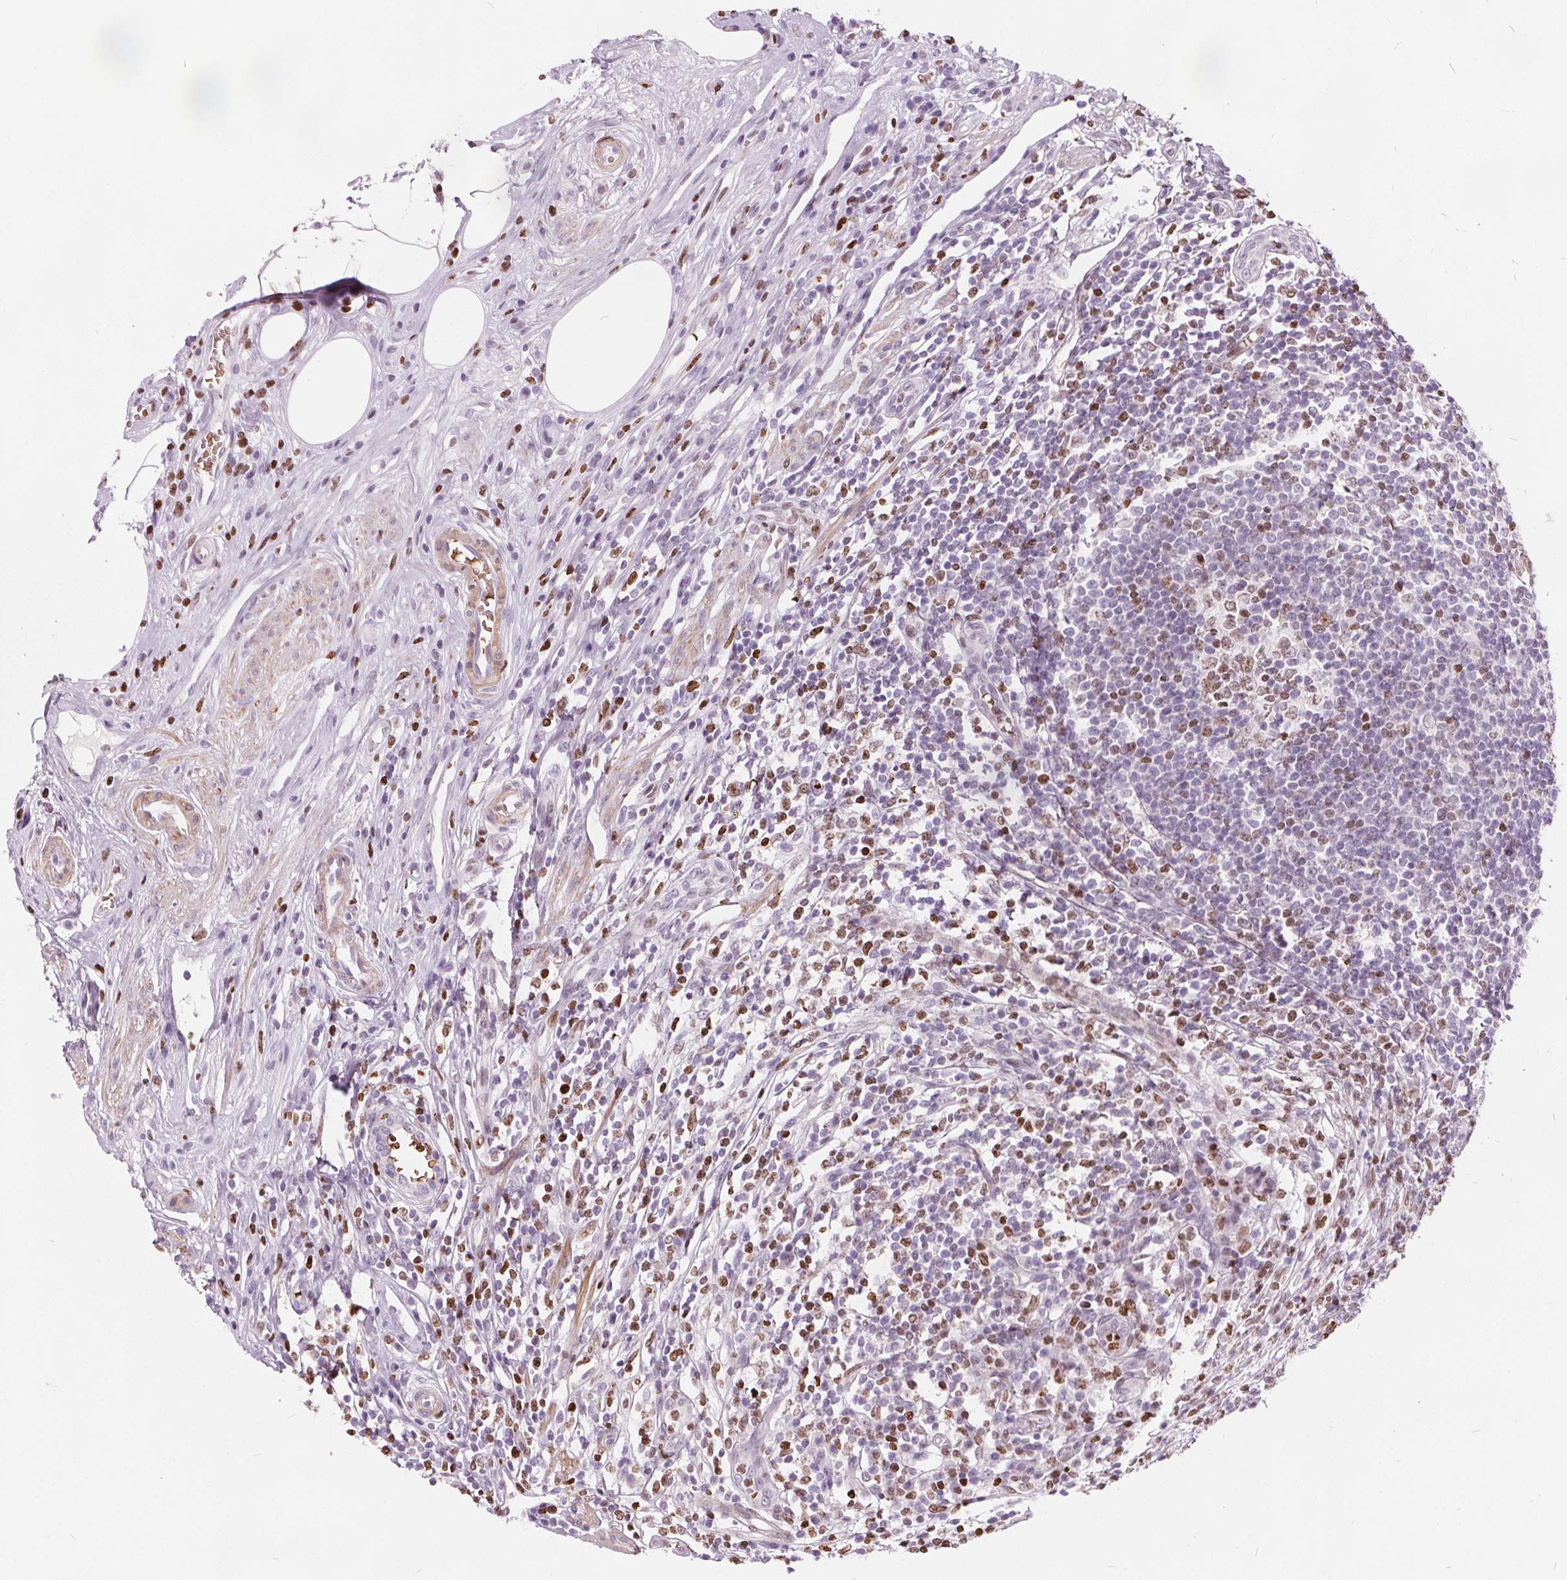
{"staining": {"intensity": "moderate", "quantity": ">75%", "location": "nuclear"}, "tissue": "appendix", "cell_type": "Glandular cells", "image_type": "normal", "snomed": [{"axis": "morphology", "description": "Normal tissue, NOS"}, {"axis": "topography", "description": "Appendix"}], "caption": "Moderate nuclear positivity is identified in about >75% of glandular cells in benign appendix.", "gene": "ISLR2", "patient": {"sex": "female", "age": 56}}